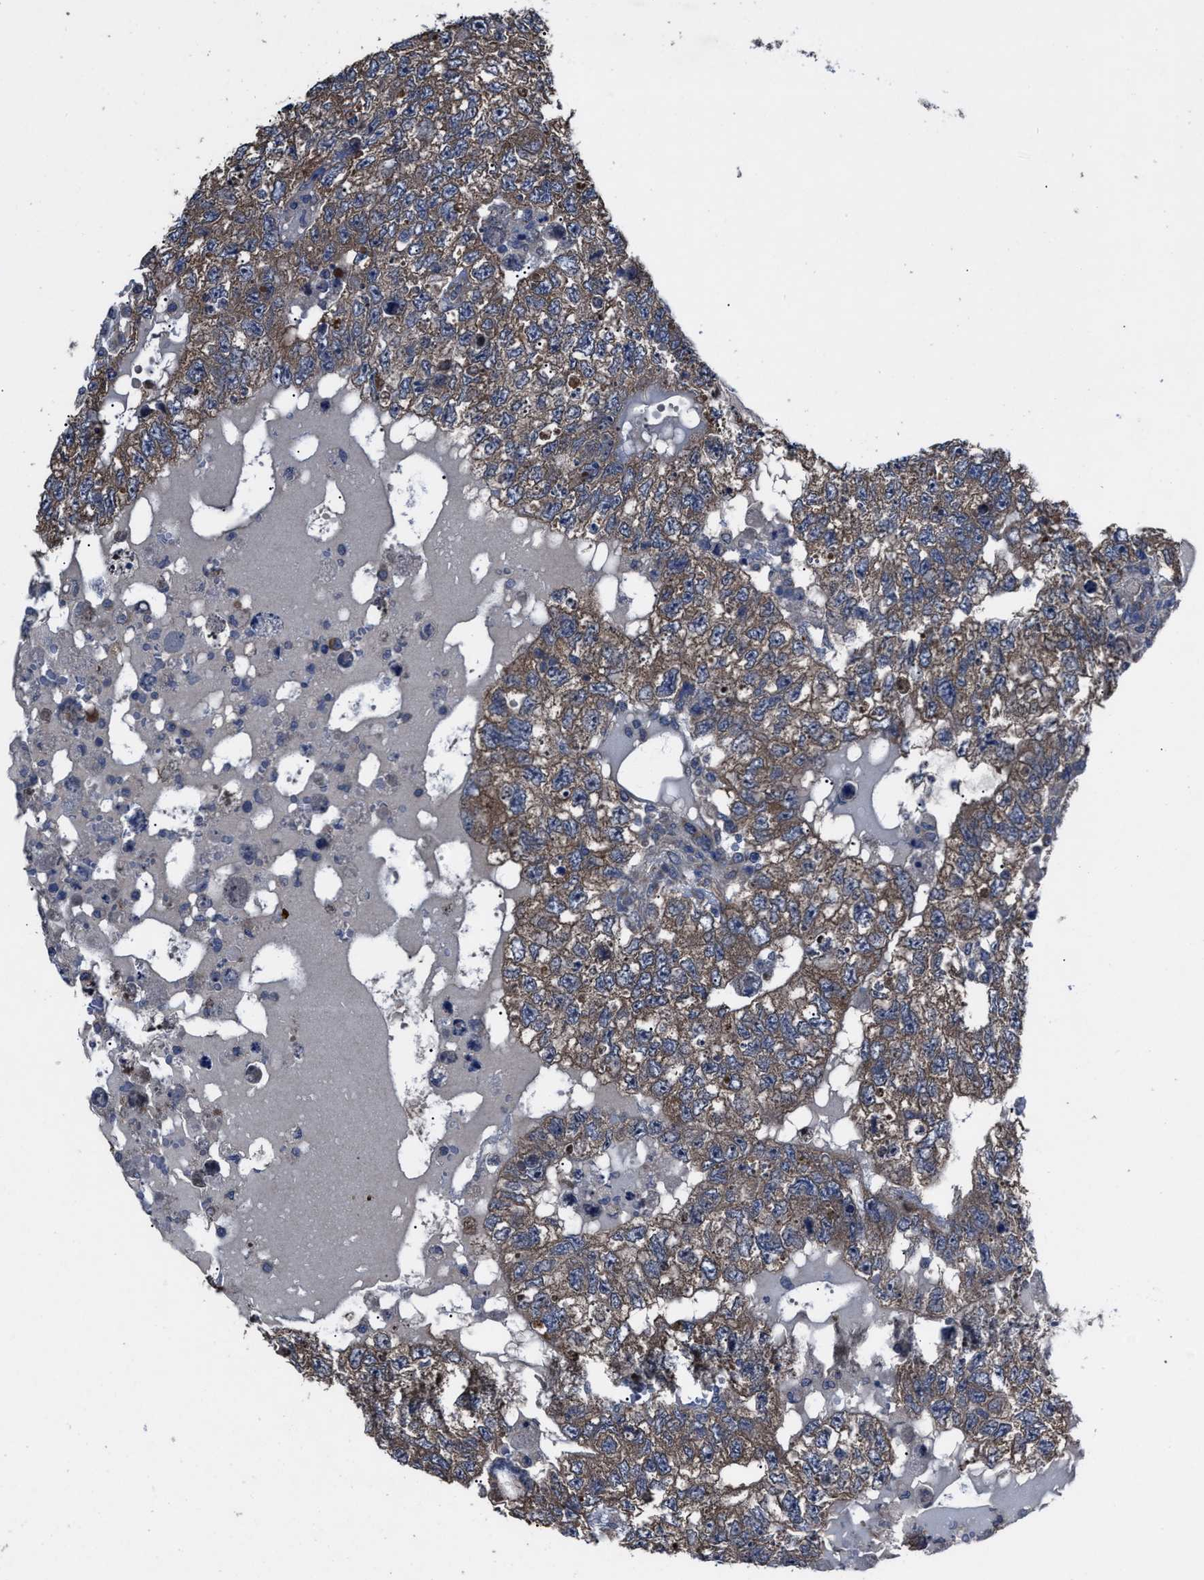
{"staining": {"intensity": "moderate", "quantity": "25%-75%", "location": "cytoplasmic/membranous"}, "tissue": "testis cancer", "cell_type": "Tumor cells", "image_type": "cancer", "snomed": [{"axis": "morphology", "description": "Carcinoma, Embryonal, NOS"}, {"axis": "topography", "description": "Testis"}], "caption": "Immunohistochemistry (DAB (3,3'-diaminobenzidine)) staining of human embryonal carcinoma (testis) demonstrates moderate cytoplasmic/membranous protein expression in about 25%-75% of tumor cells.", "gene": "UPF1", "patient": {"sex": "male", "age": 36}}